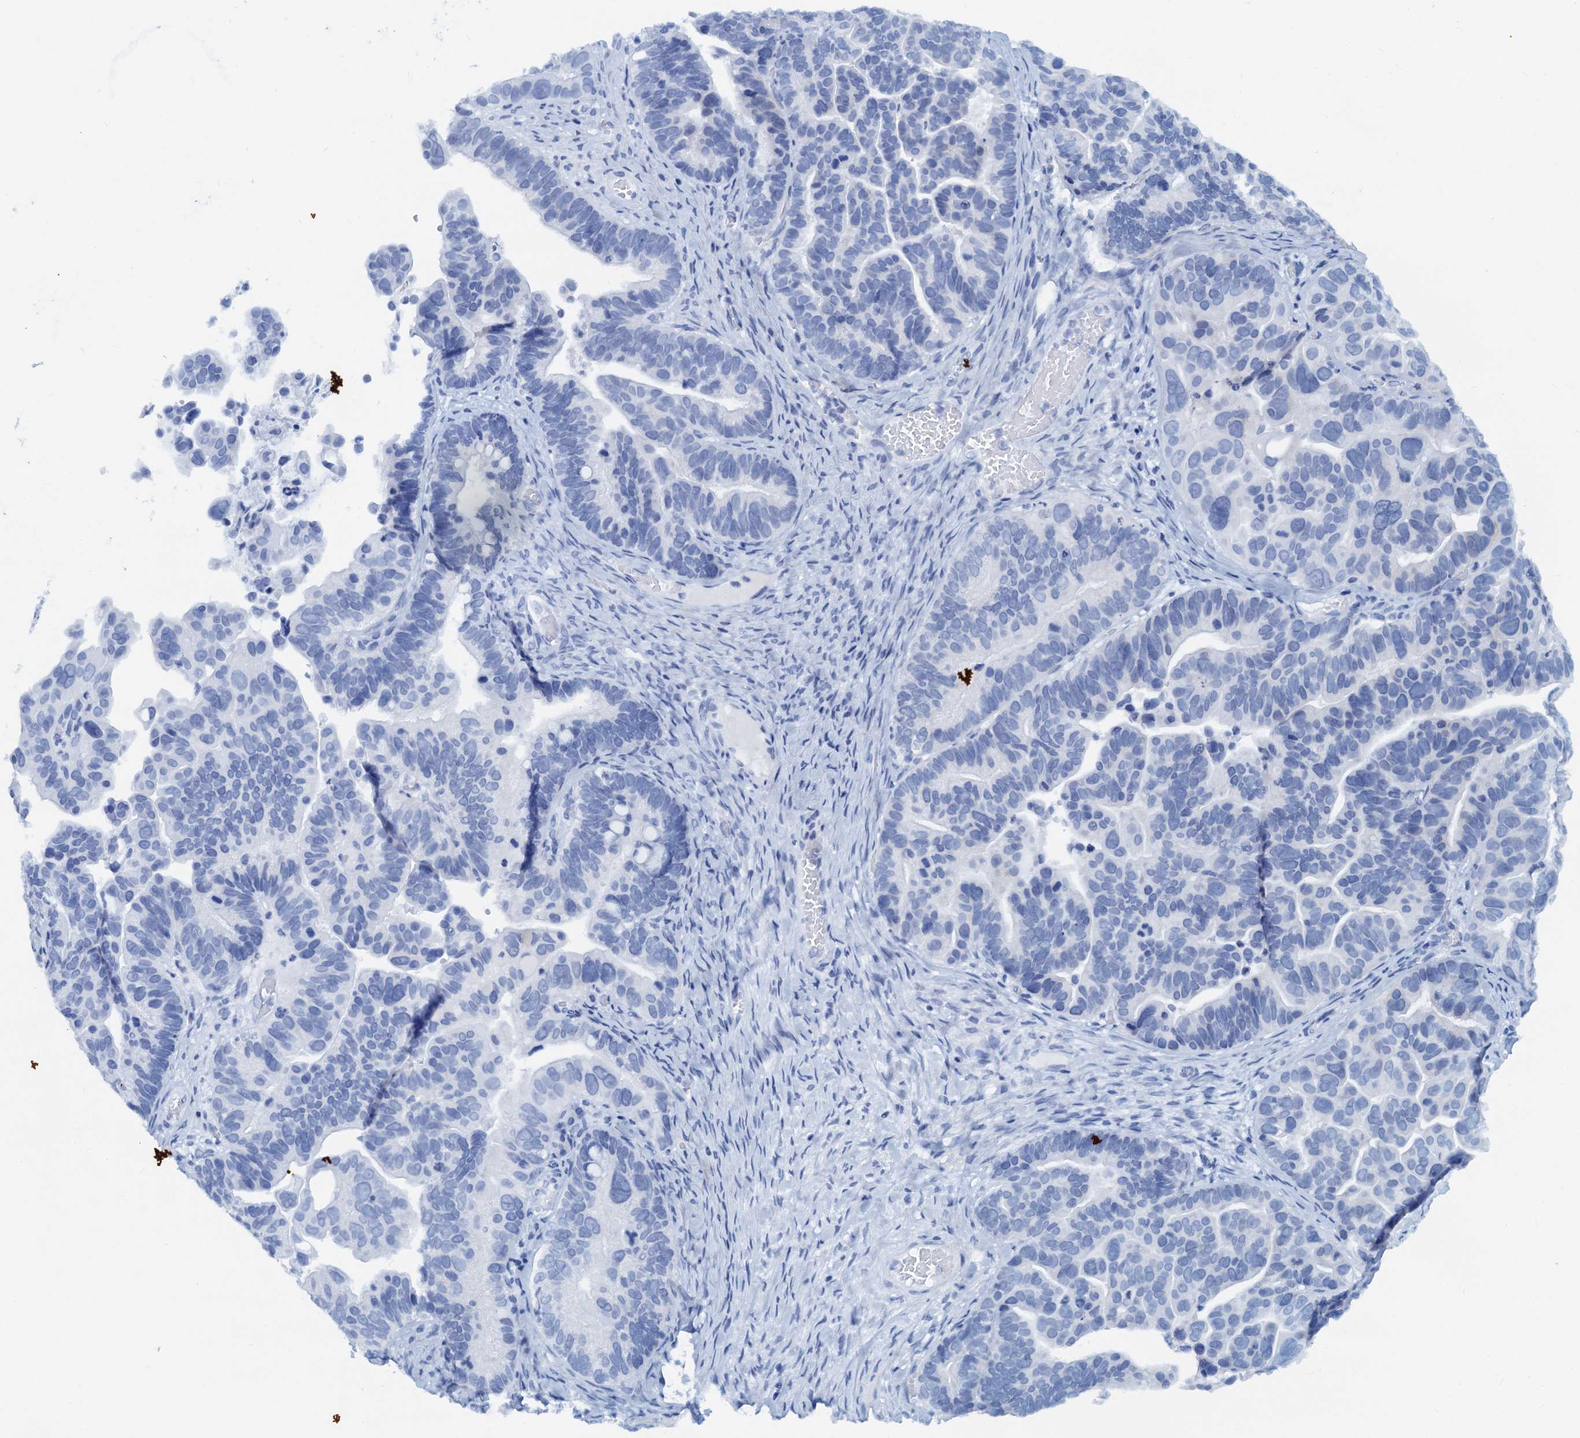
{"staining": {"intensity": "negative", "quantity": "none", "location": "none"}, "tissue": "ovarian cancer", "cell_type": "Tumor cells", "image_type": "cancer", "snomed": [{"axis": "morphology", "description": "Cystadenocarcinoma, serous, NOS"}, {"axis": "topography", "description": "Ovary"}], "caption": "Ovarian serous cystadenocarcinoma stained for a protein using immunohistochemistry (IHC) reveals no staining tumor cells.", "gene": "PTGES3", "patient": {"sex": "female", "age": 56}}